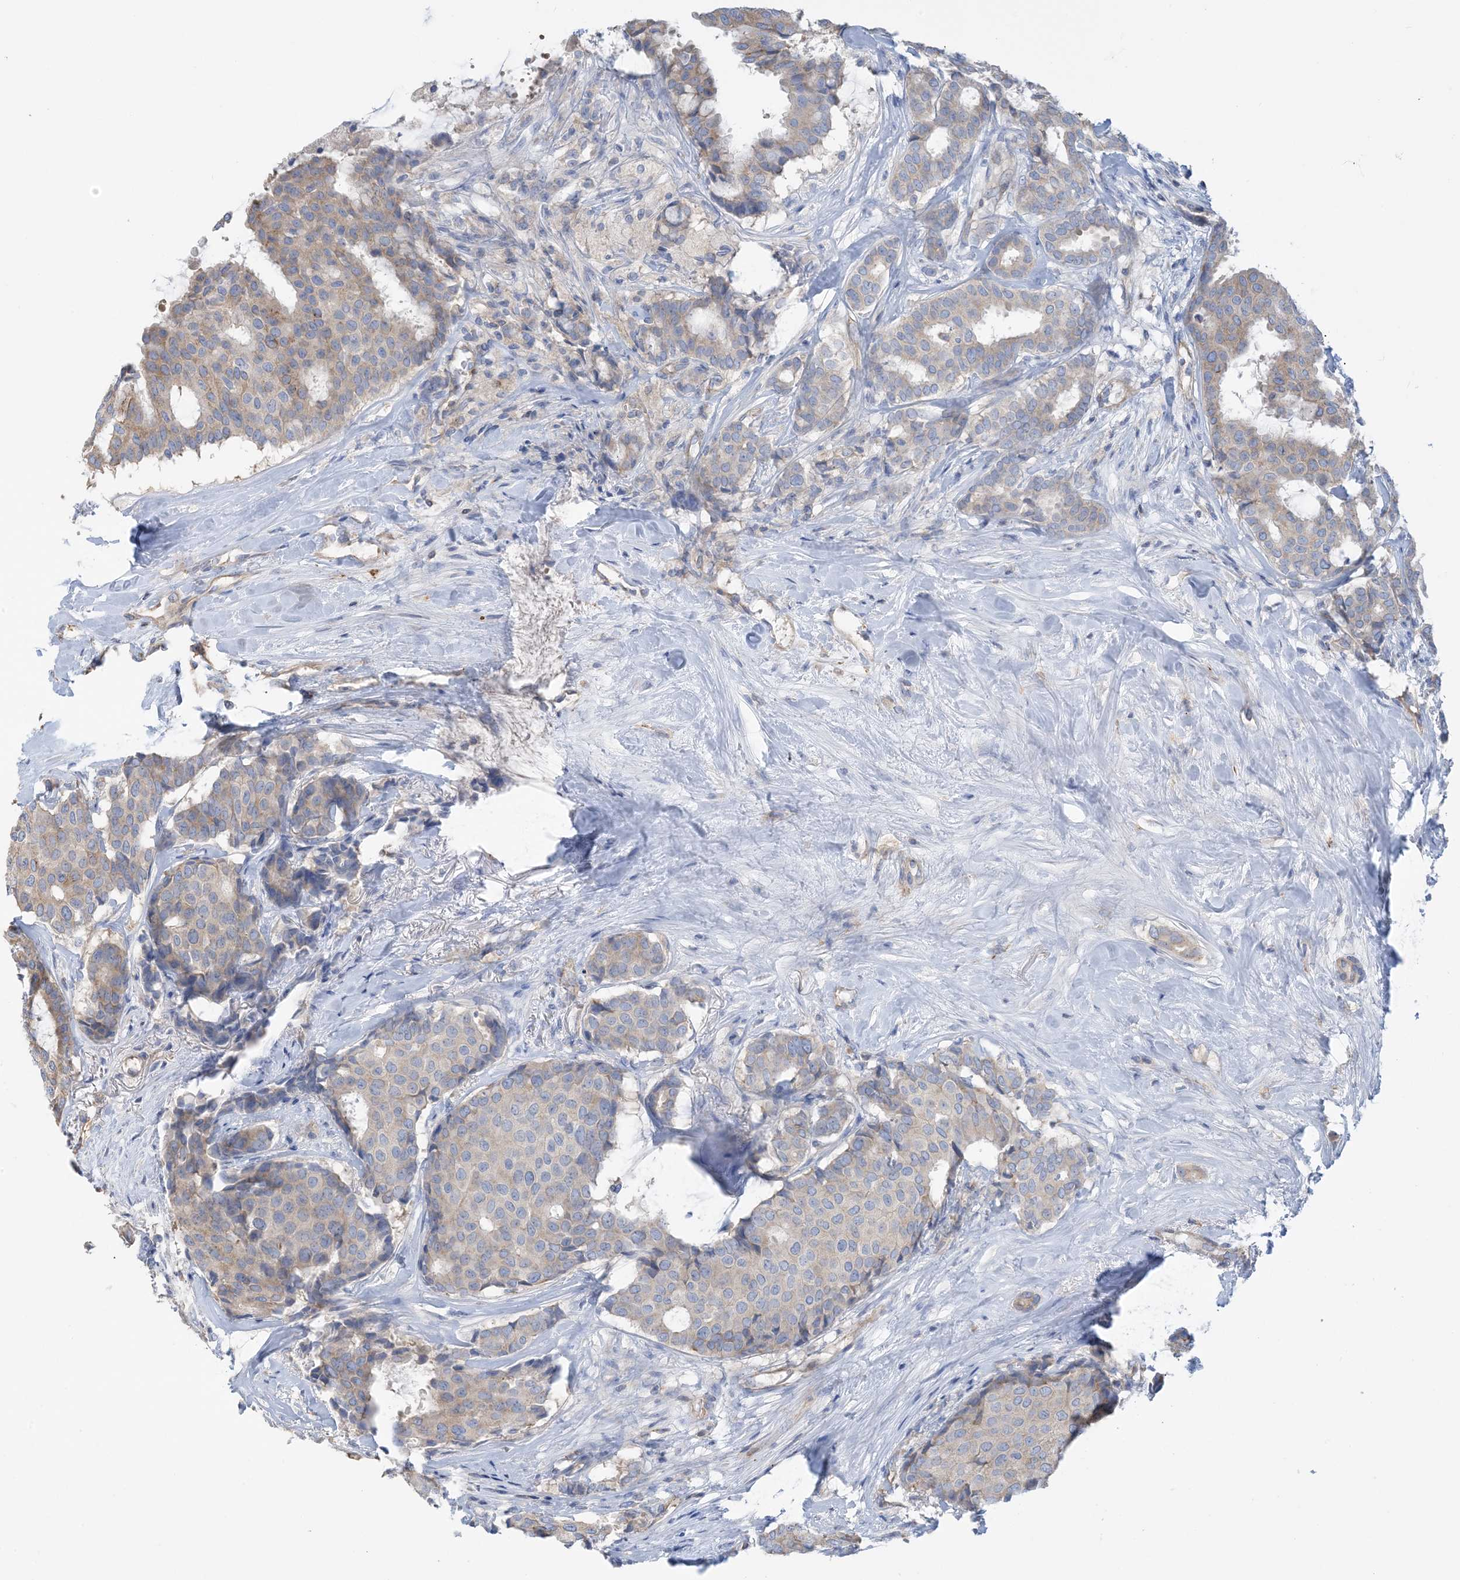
{"staining": {"intensity": "moderate", "quantity": "<25%", "location": "cytoplasmic/membranous"}, "tissue": "breast cancer", "cell_type": "Tumor cells", "image_type": "cancer", "snomed": [{"axis": "morphology", "description": "Duct carcinoma"}, {"axis": "topography", "description": "Breast"}], "caption": "Immunohistochemical staining of infiltrating ductal carcinoma (breast) exhibits low levels of moderate cytoplasmic/membranous protein expression in approximately <25% of tumor cells.", "gene": "CALHM5", "patient": {"sex": "female", "age": 75}}